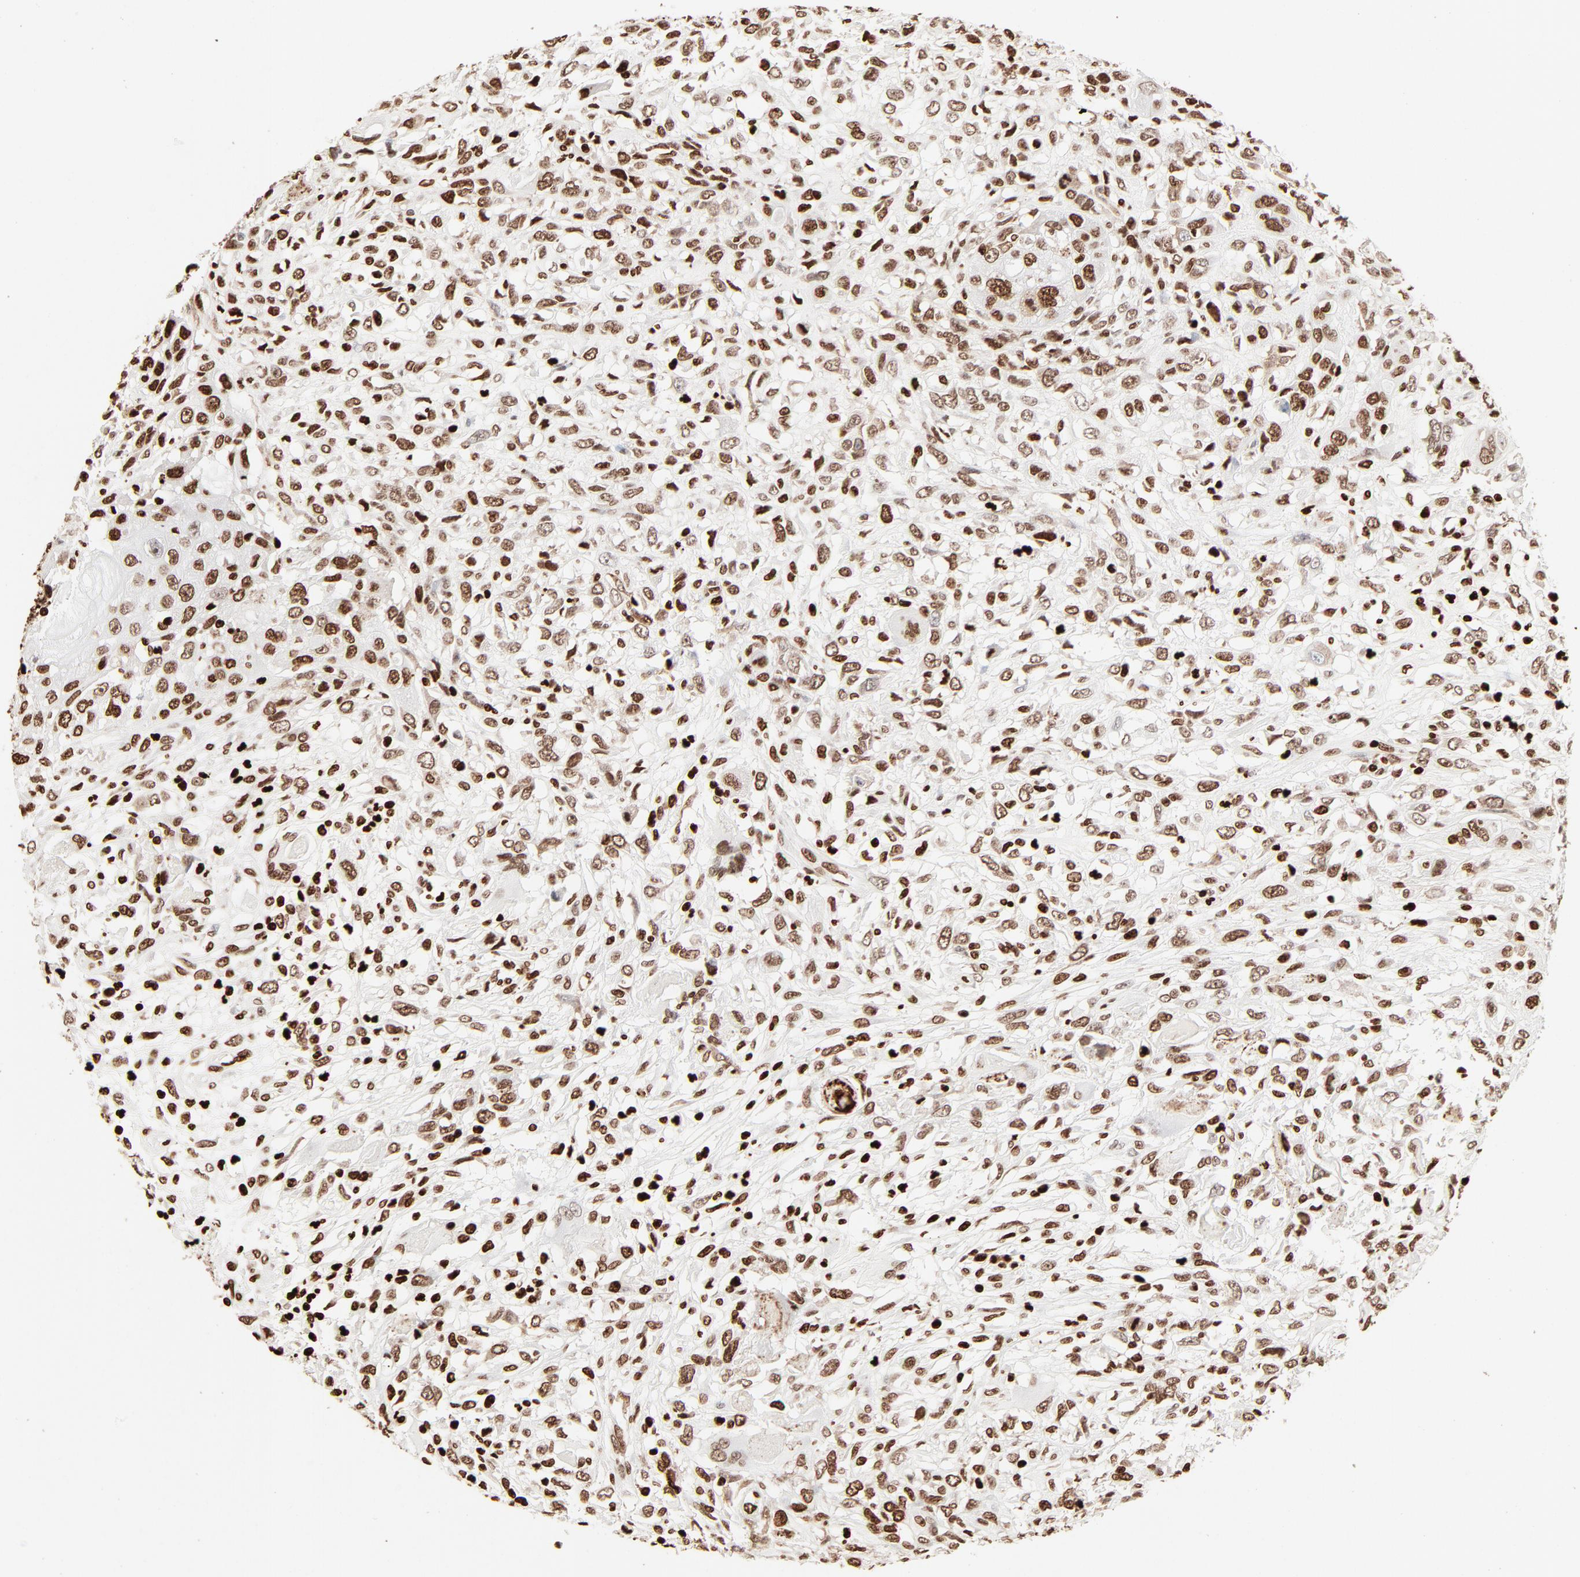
{"staining": {"intensity": "moderate", "quantity": ">75%", "location": "nuclear"}, "tissue": "head and neck cancer", "cell_type": "Tumor cells", "image_type": "cancer", "snomed": [{"axis": "morphology", "description": "Neoplasm, malignant, NOS"}, {"axis": "topography", "description": "Salivary gland"}, {"axis": "topography", "description": "Head-Neck"}], "caption": "Head and neck cancer stained with IHC displays moderate nuclear expression in about >75% of tumor cells.", "gene": "HMGB2", "patient": {"sex": "male", "age": 43}}